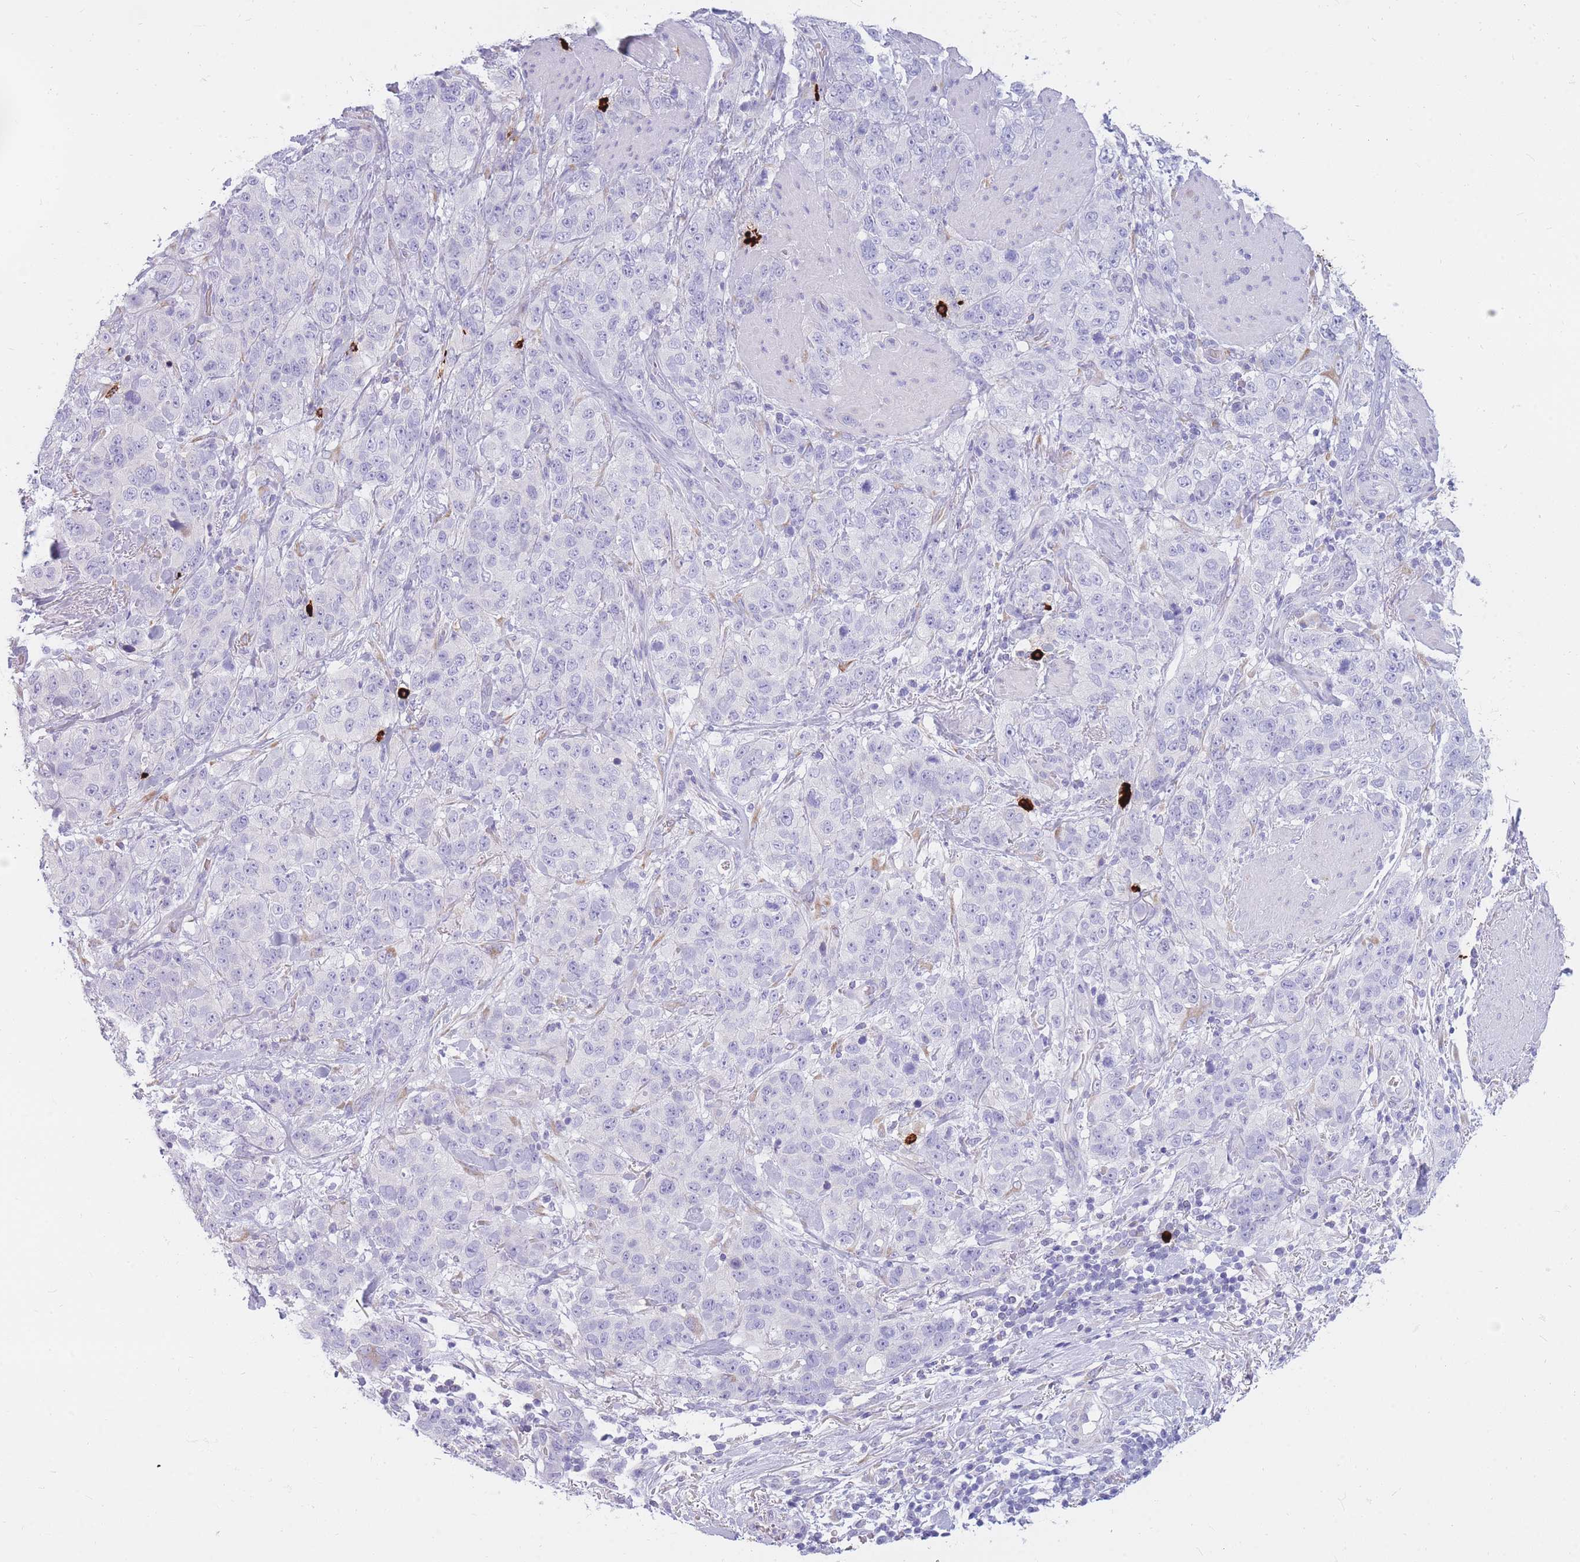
{"staining": {"intensity": "negative", "quantity": "none", "location": "none"}, "tissue": "stomach cancer", "cell_type": "Tumor cells", "image_type": "cancer", "snomed": [{"axis": "morphology", "description": "Adenocarcinoma, NOS"}, {"axis": "topography", "description": "Stomach"}], "caption": "An IHC image of adenocarcinoma (stomach) is shown. There is no staining in tumor cells of adenocarcinoma (stomach).", "gene": "TPSD1", "patient": {"sex": "male", "age": 48}}